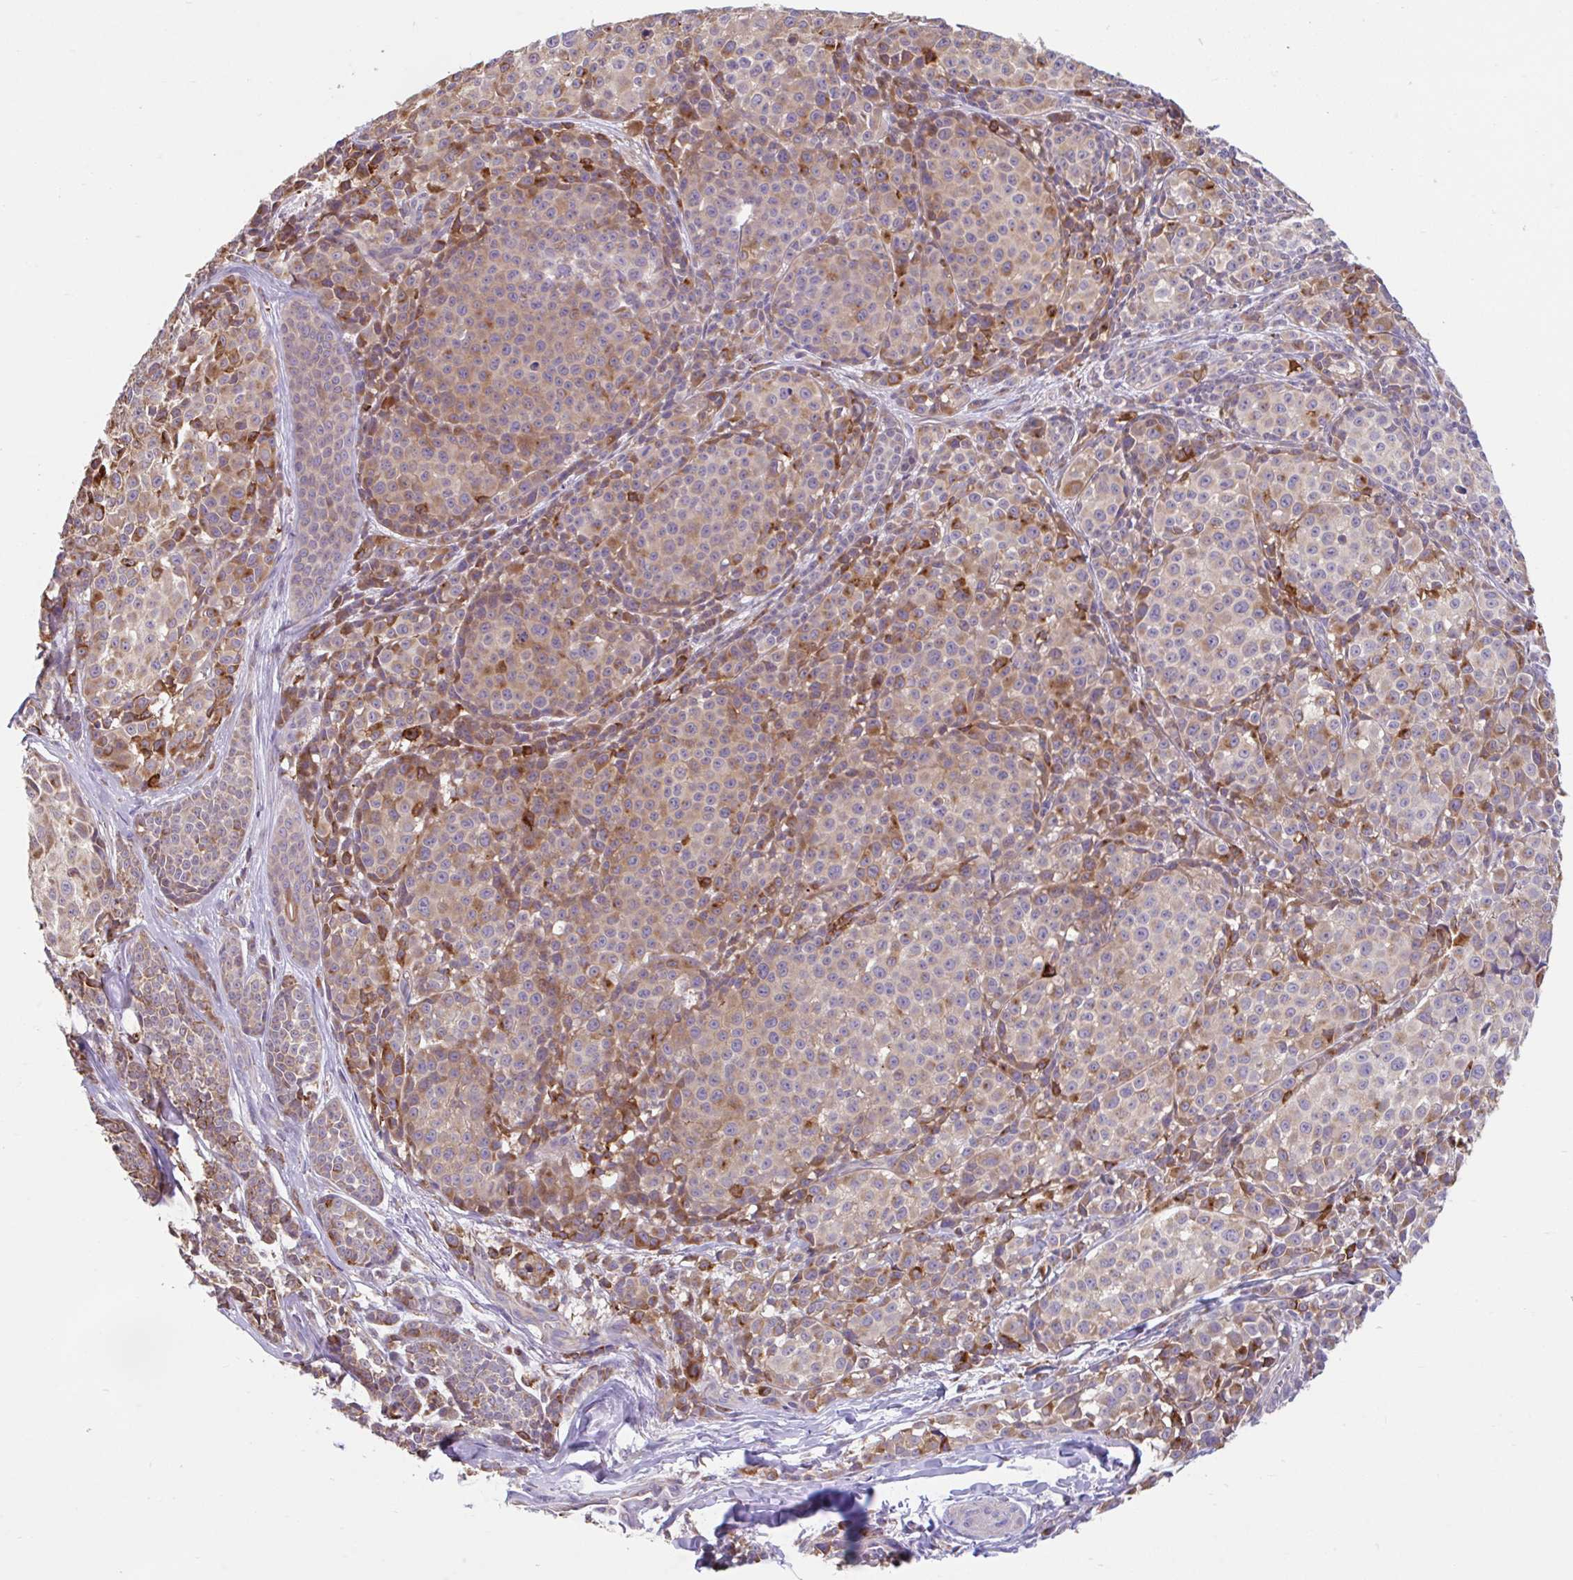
{"staining": {"intensity": "moderate", "quantity": "25%-75%", "location": "cytoplasmic/membranous"}, "tissue": "melanoma", "cell_type": "Tumor cells", "image_type": "cancer", "snomed": [{"axis": "morphology", "description": "Malignant melanoma, NOS"}, {"axis": "topography", "description": "Skin"}], "caption": "Immunohistochemical staining of human malignant melanoma shows medium levels of moderate cytoplasmic/membranous expression in approximately 25%-75% of tumor cells. Using DAB (brown) and hematoxylin (blue) stains, captured at high magnification using brightfield microscopy.", "gene": "RALBP1", "patient": {"sex": "female", "age": 35}}